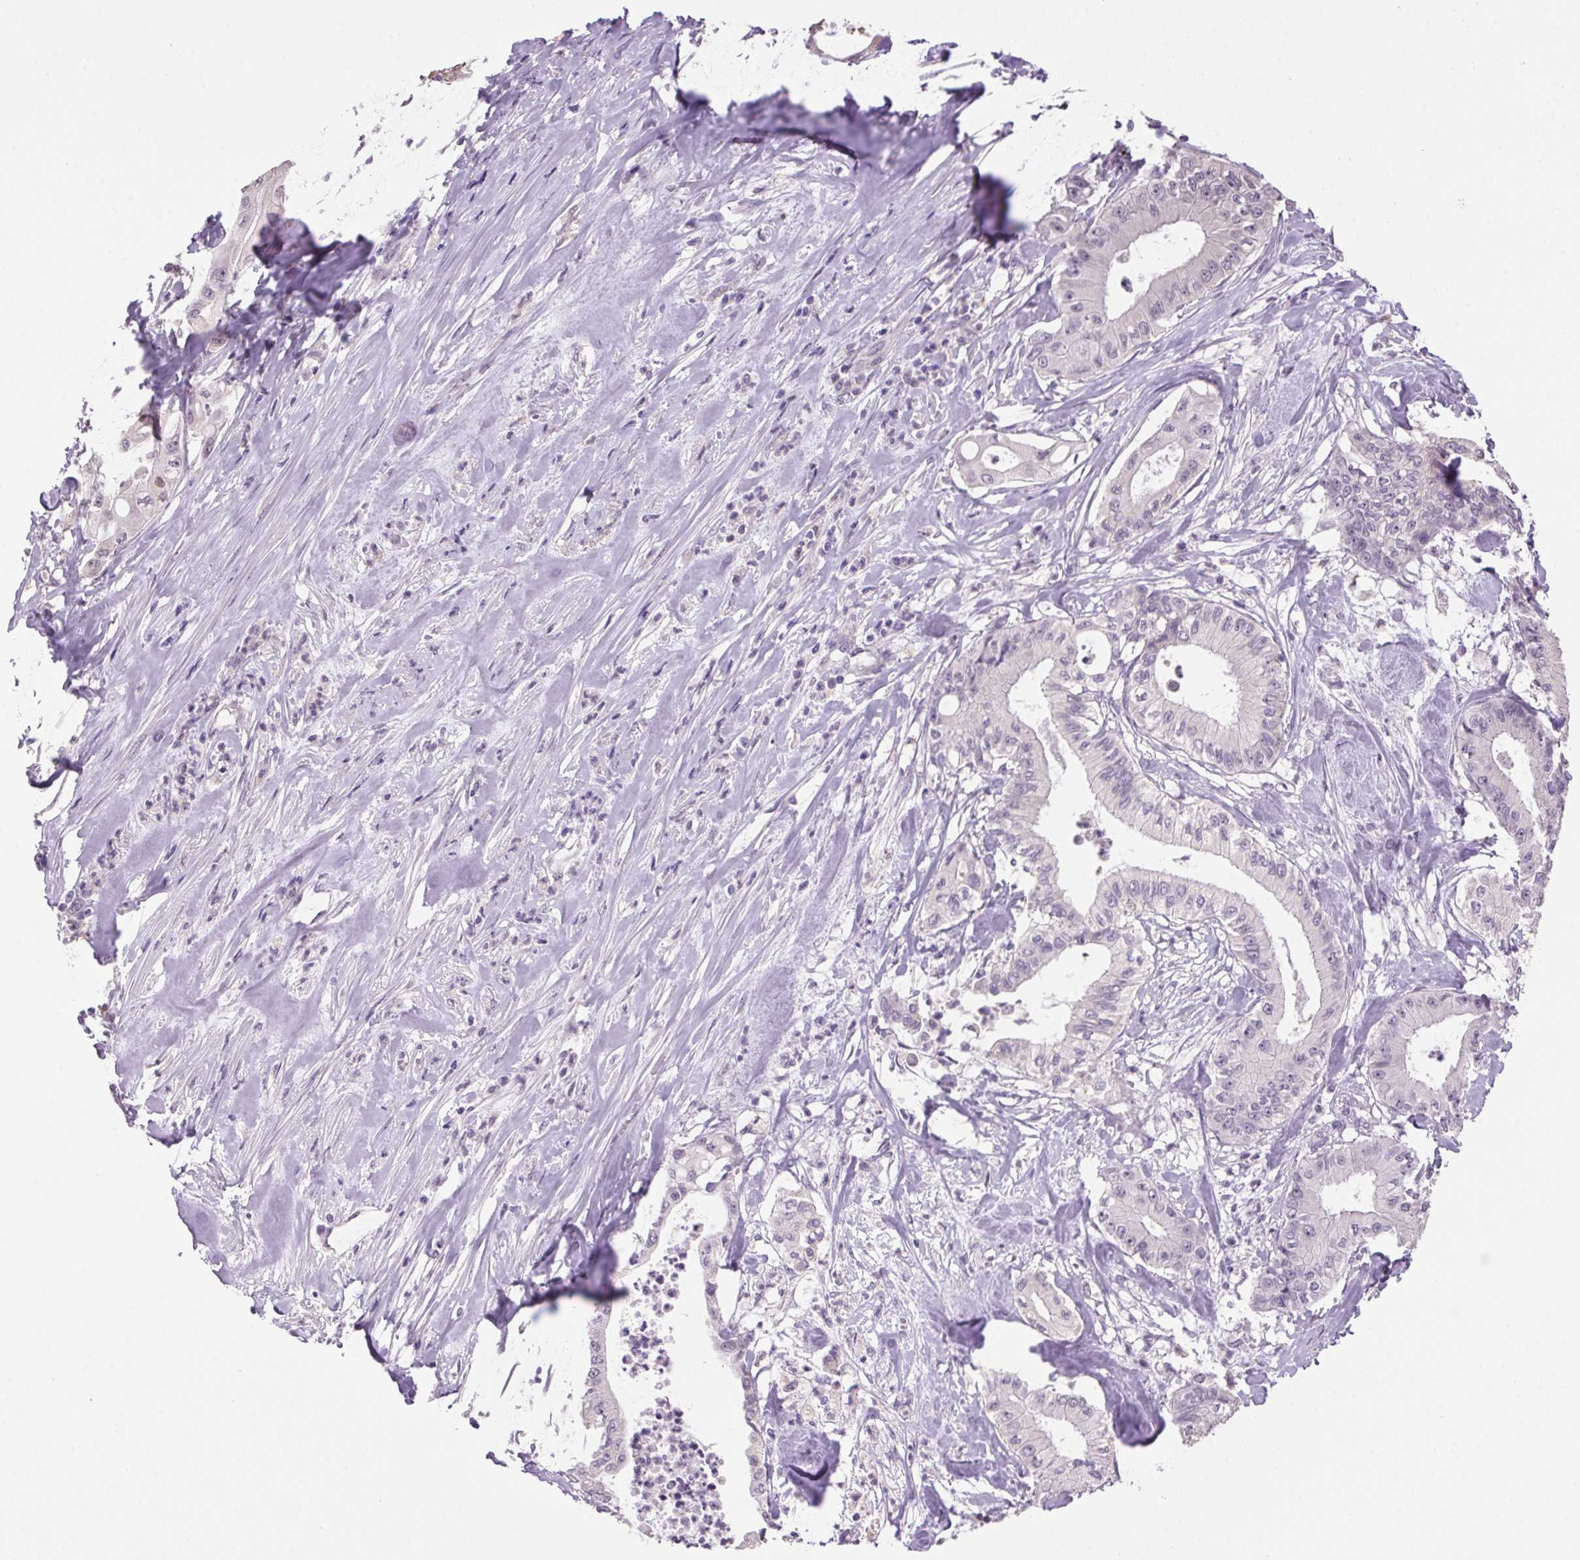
{"staining": {"intensity": "negative", "quantity": "none", "location": "none"}, "tissue": "pancreatic cancer", "cell_type": "Tumor cells", "image_type": "cancer", "snomed": [{"axis": "morphology", "description": "Adenocarcinoma, NOS"}, {"axis": "topography", "description": "Pancreas"}], "caption": "IHC of pancreatic adenocarcinoma displays no expression in tumor cells. (DAB (3,3'-diaminobenzidine) immunohistochemistry (IHC) visualized using brightfield microscopy, high magnification).", "gene": "VWA3B", "patient": {"sex": "male", "age": 71}}